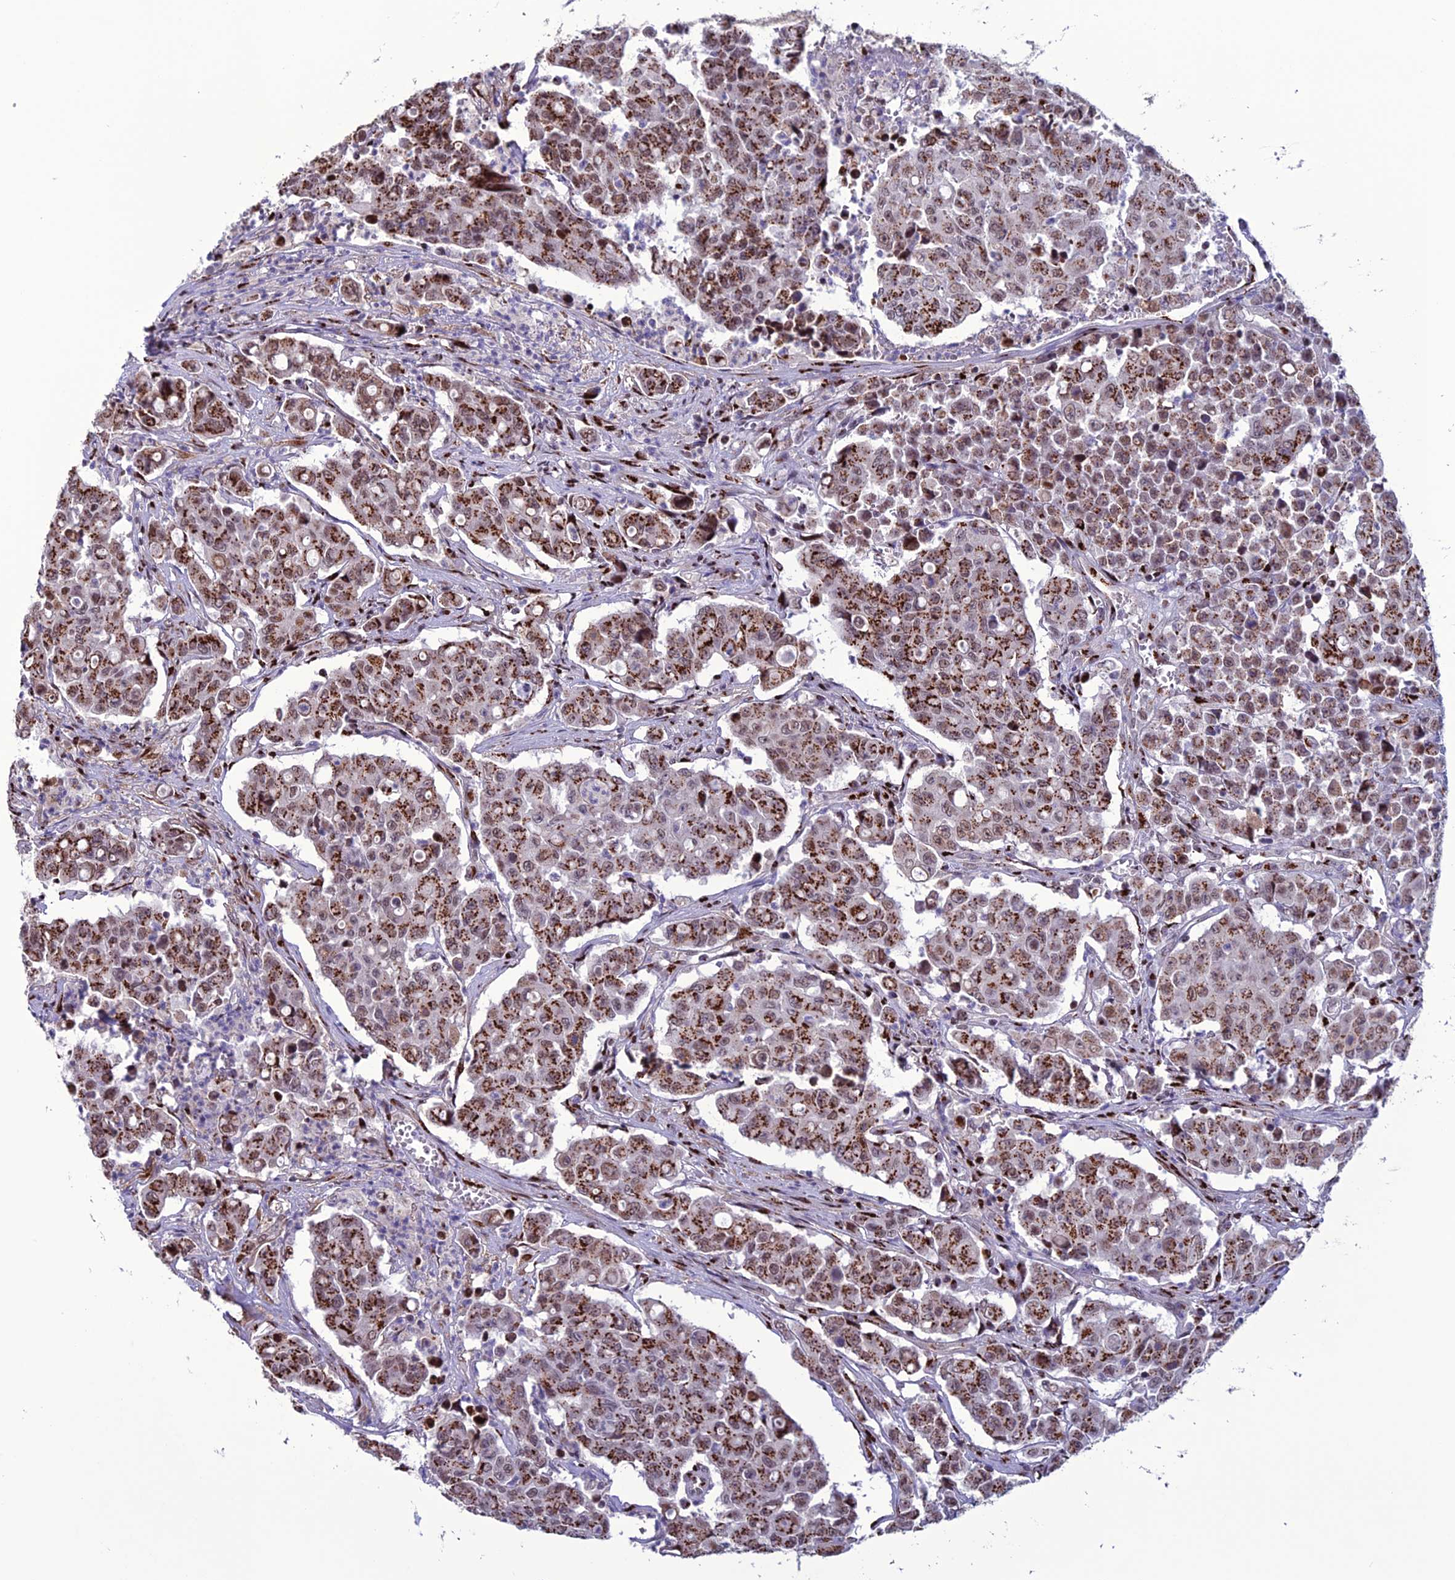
{"staining": {"intensity": "strong", "quantity": ">75%", "location": "cytoplasmic/membranous"}, "tissue": "colorectal cancer", "cell_type": "Tumor cells", "image_type": "cancer", "snomed": [{"axis": "morphology", "description": "Adenocarcinoma, NOS"}, {"axis": "topography", "description": "Colon"}], "caption": "This is an image of IHC staining of adenocarcinoma (colorectal), which shows strong expression in the cytoplasmic/membranous of tumor cells.", "gene": "PLEKHA4", "patient": {"sex": "male", "age": 51}}